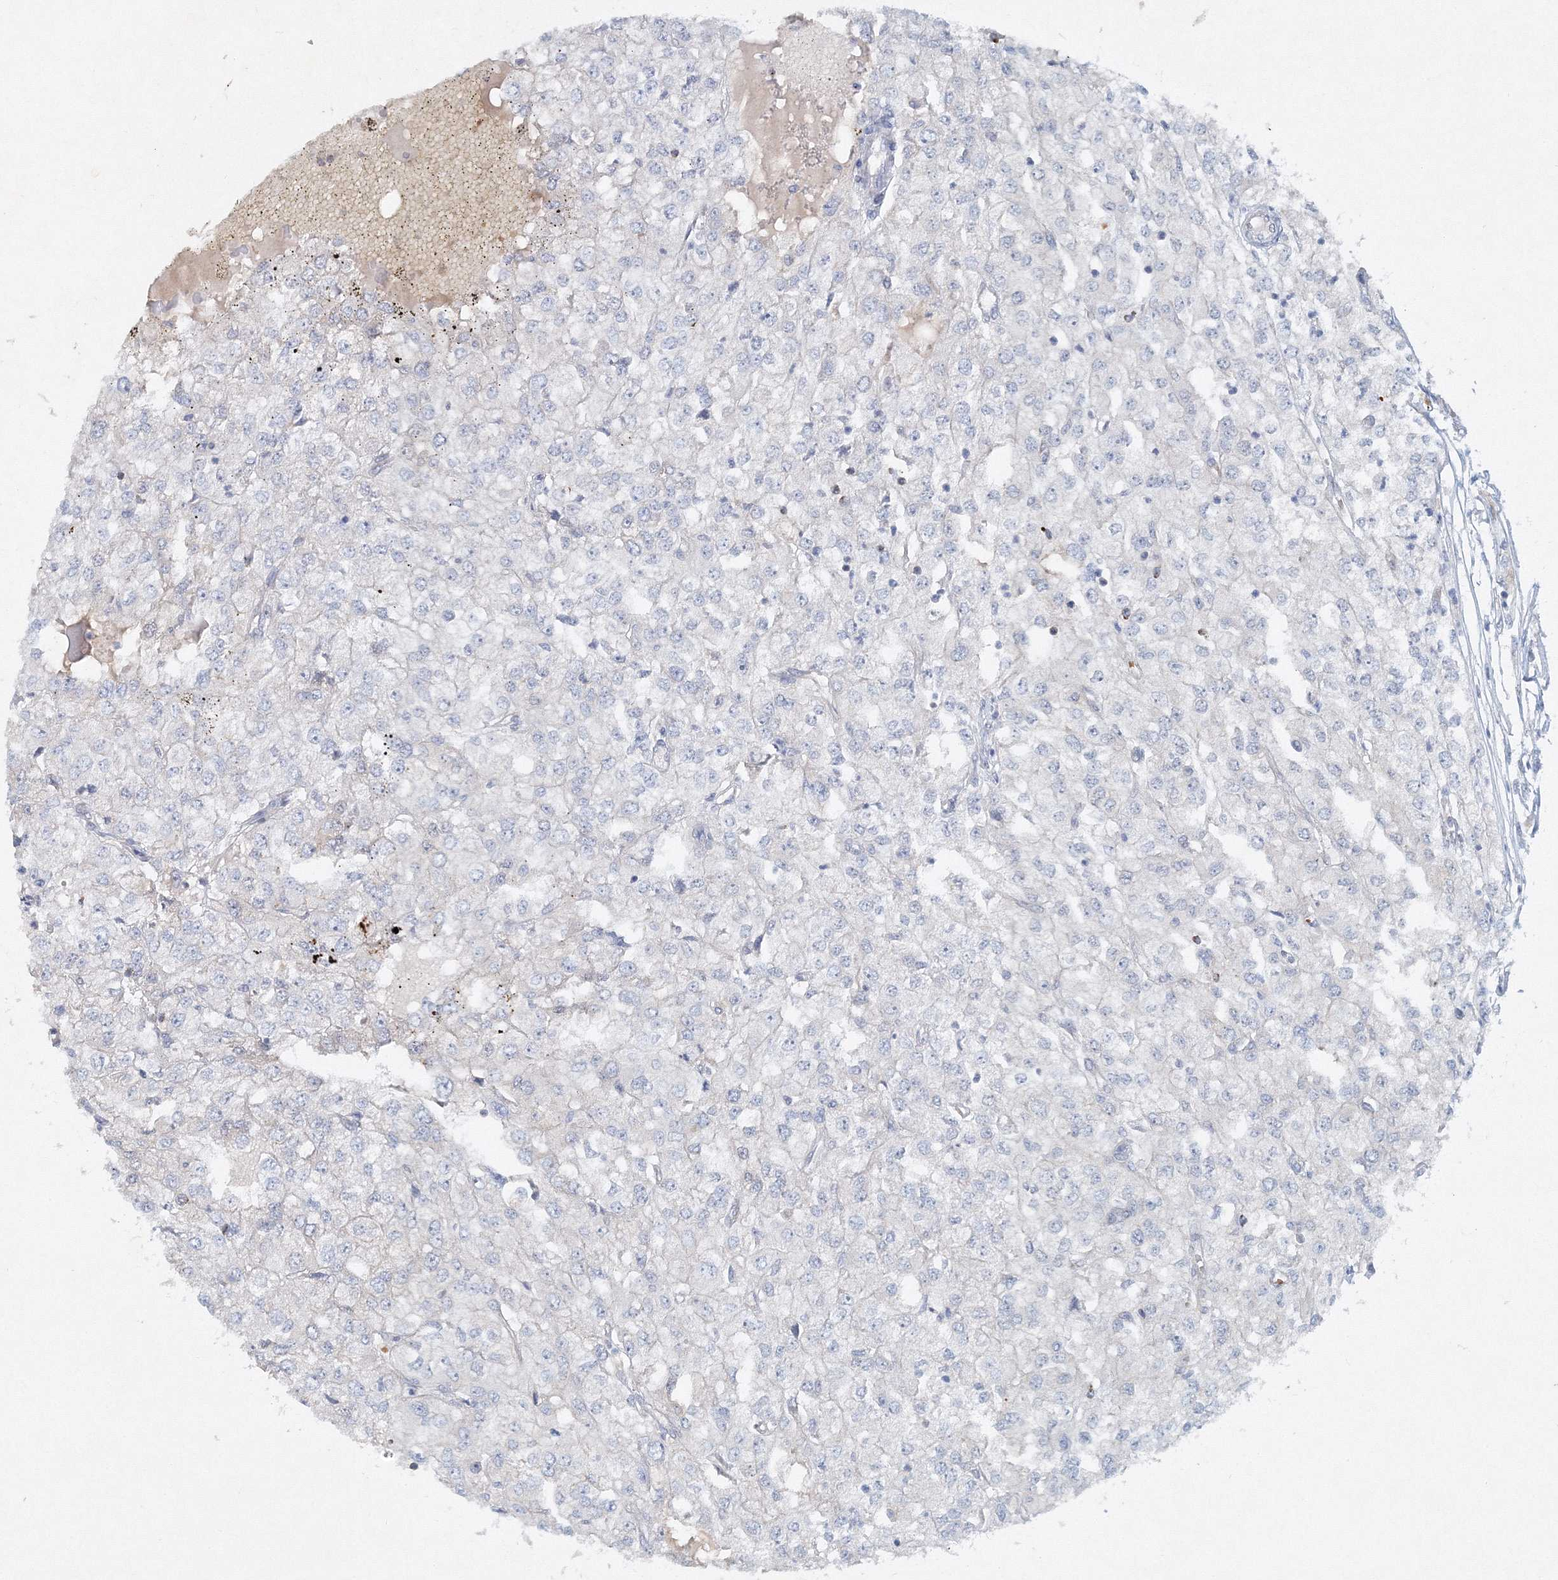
{"staining": {"intensity": "negative", "quantity": "none", "location": "none"}, "tissue": "renal cancer", "cell_type": "Tumor cells", "image_type": "cancer", "snomed": [{"axis": "morphology", "description": "Adenocarcinoma, NOS"}, {"axis": "topography", "description": "Kidney"}], "caption": "DAB immunohistochemical staining of adenocarcinoma (renal) demonstrates no significant staining in tumor cells. The staining is performed using DAB brown chromogen with nuclei counter-stained in using hematoxylin.", "gene": "SH3BP5", "patient": {"sex": "female", "age": 54}}